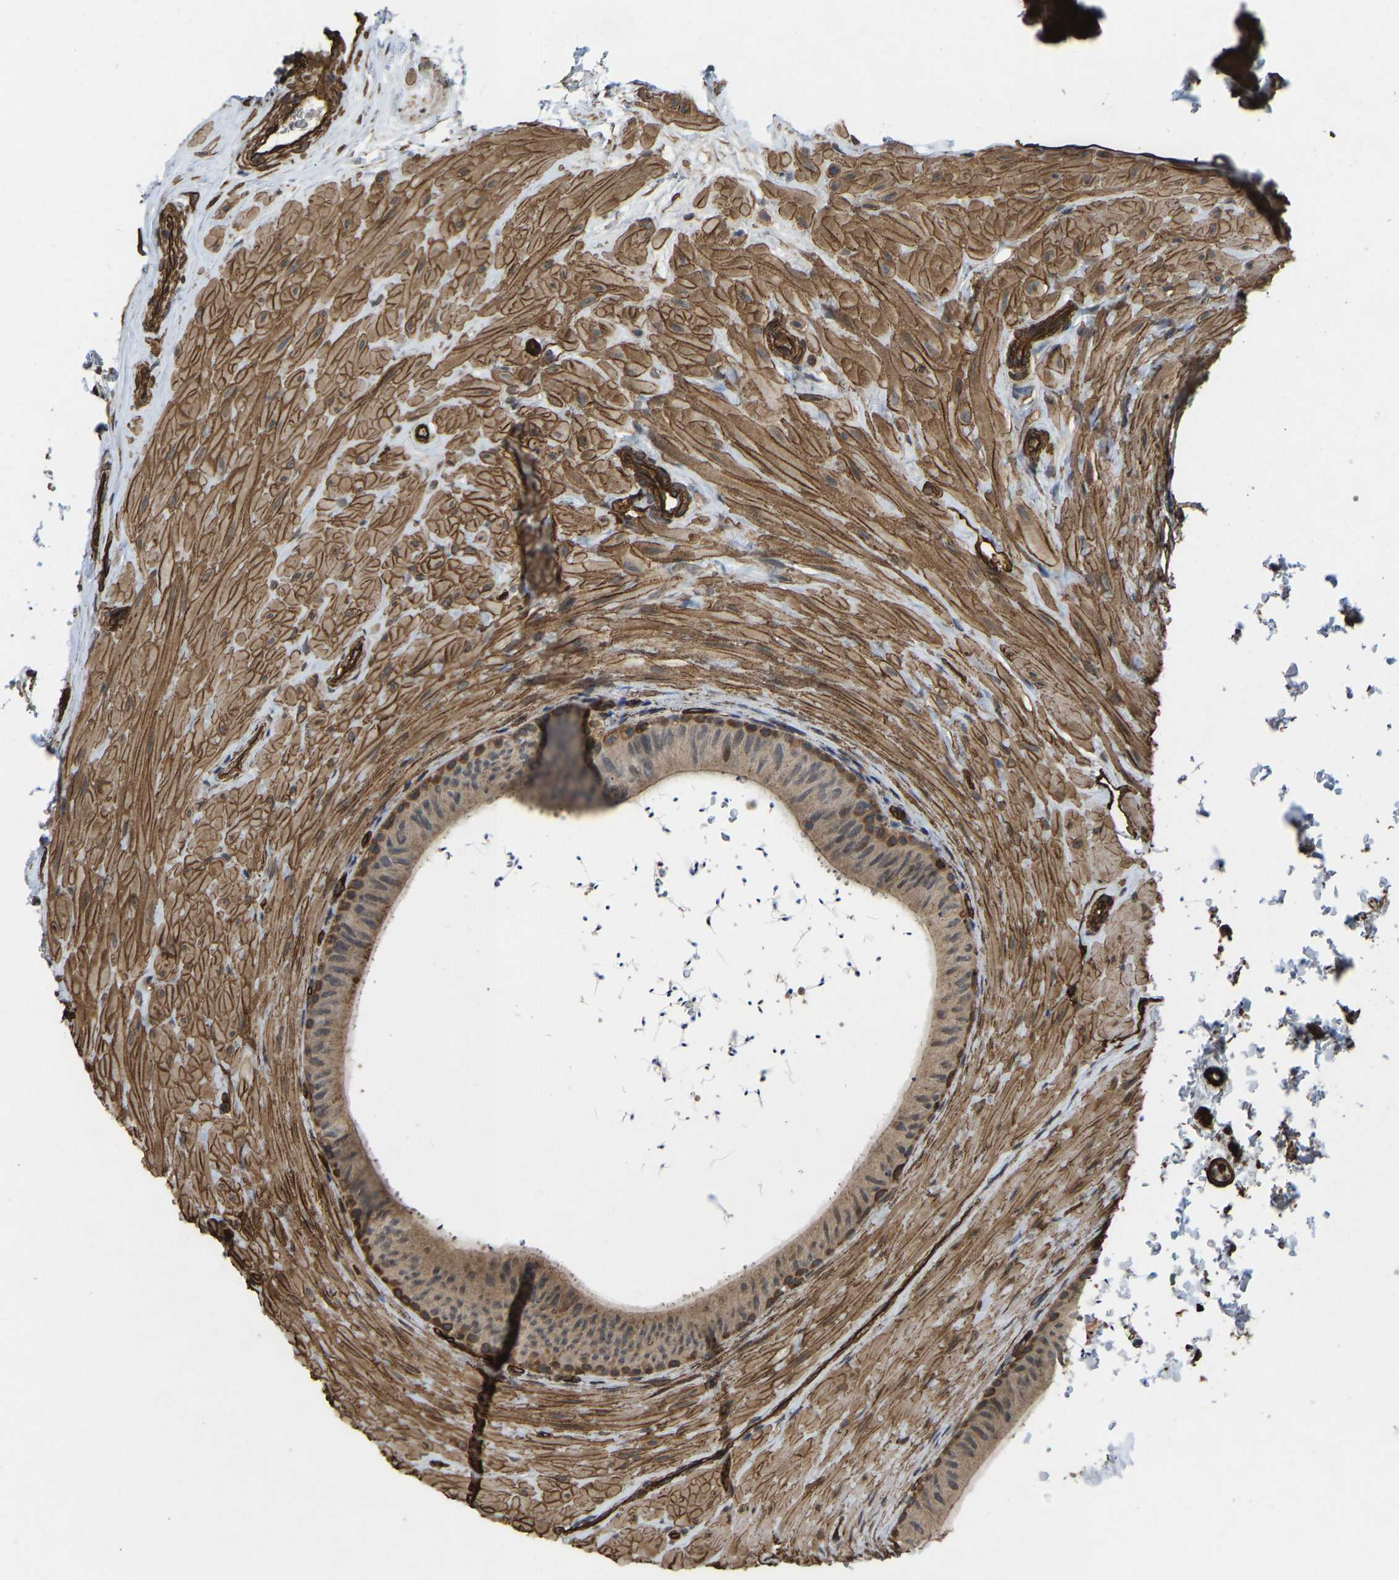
{"staining": {"intensity": "moderate", "quantity": ">75%", "location": "cytoplasmic/membranous"}, "tissue": "epididymis", "cell_type": "Glandular cells", "image_type": "normal", "snomed": [{"axis": "morphology", "description": "Normal tissue, NOS"}, {"axis": "topography", "description": "Epididymis"}], "caption": "This photomicrograph exhibits IHC staining of normal epididymis, with medium moderate cytoplasmic/membranous expression in about >75% of glandular cells.", "gene": "NMB", "patient": {"sex": "male", "age": 34}}